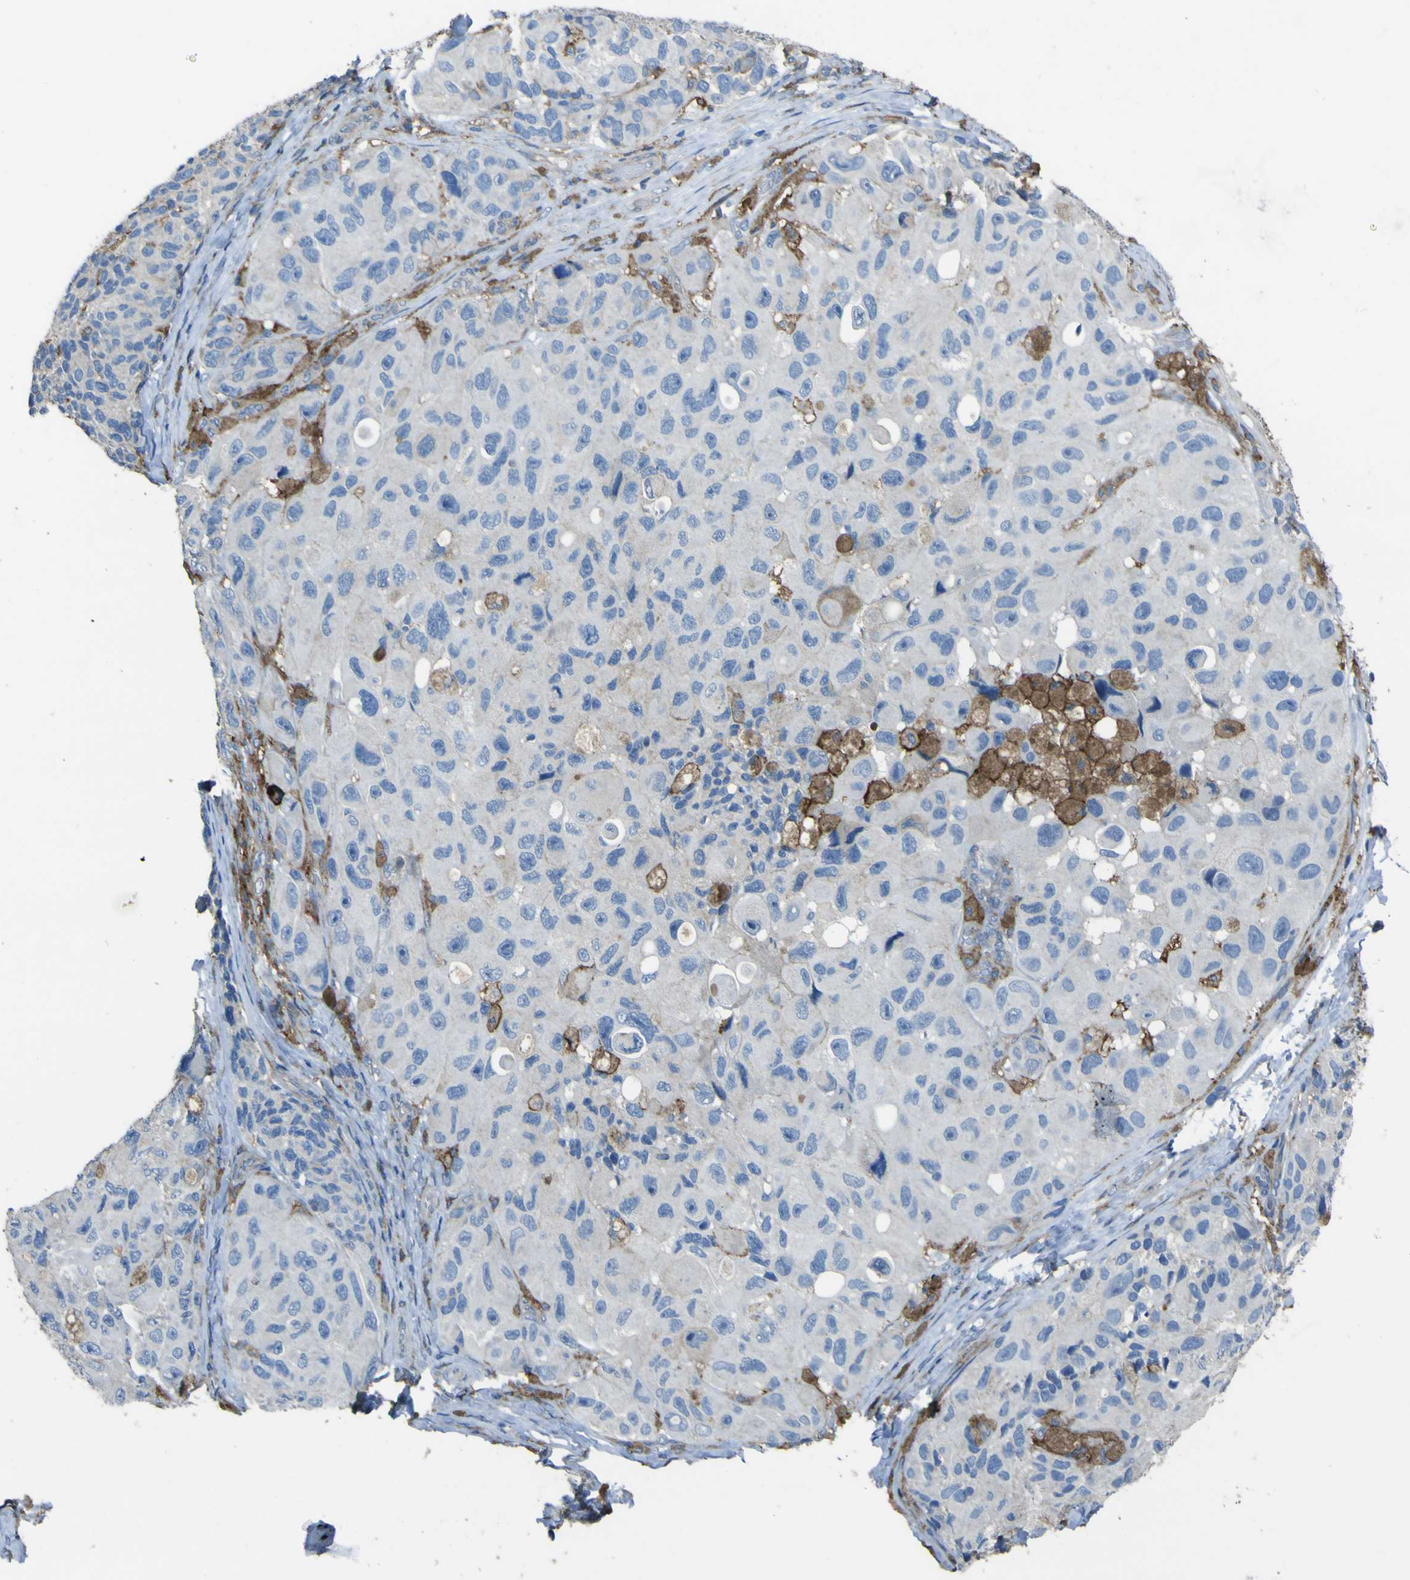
{"staining": {"intensity": "negative", "quantity": "none", "location": "none"}, "tissue": "melanoma", "cell_type": "Tumor cells", "image_type": "cancer", "snomed": [{"axis": "morphology", "description": "Malignant melanoma, NOS"}, {"axis": "topography", "description": "Skin"}], "caption": "Melanoma was stained to show a protein in brown. There is no significant expression in tumor cells. The staining is performed using DAB brown chromogen with nuclei counter-stained in using hematoxylin.", "gene": "LAIR1", "patient": {"sex": "female", "age": 73}}